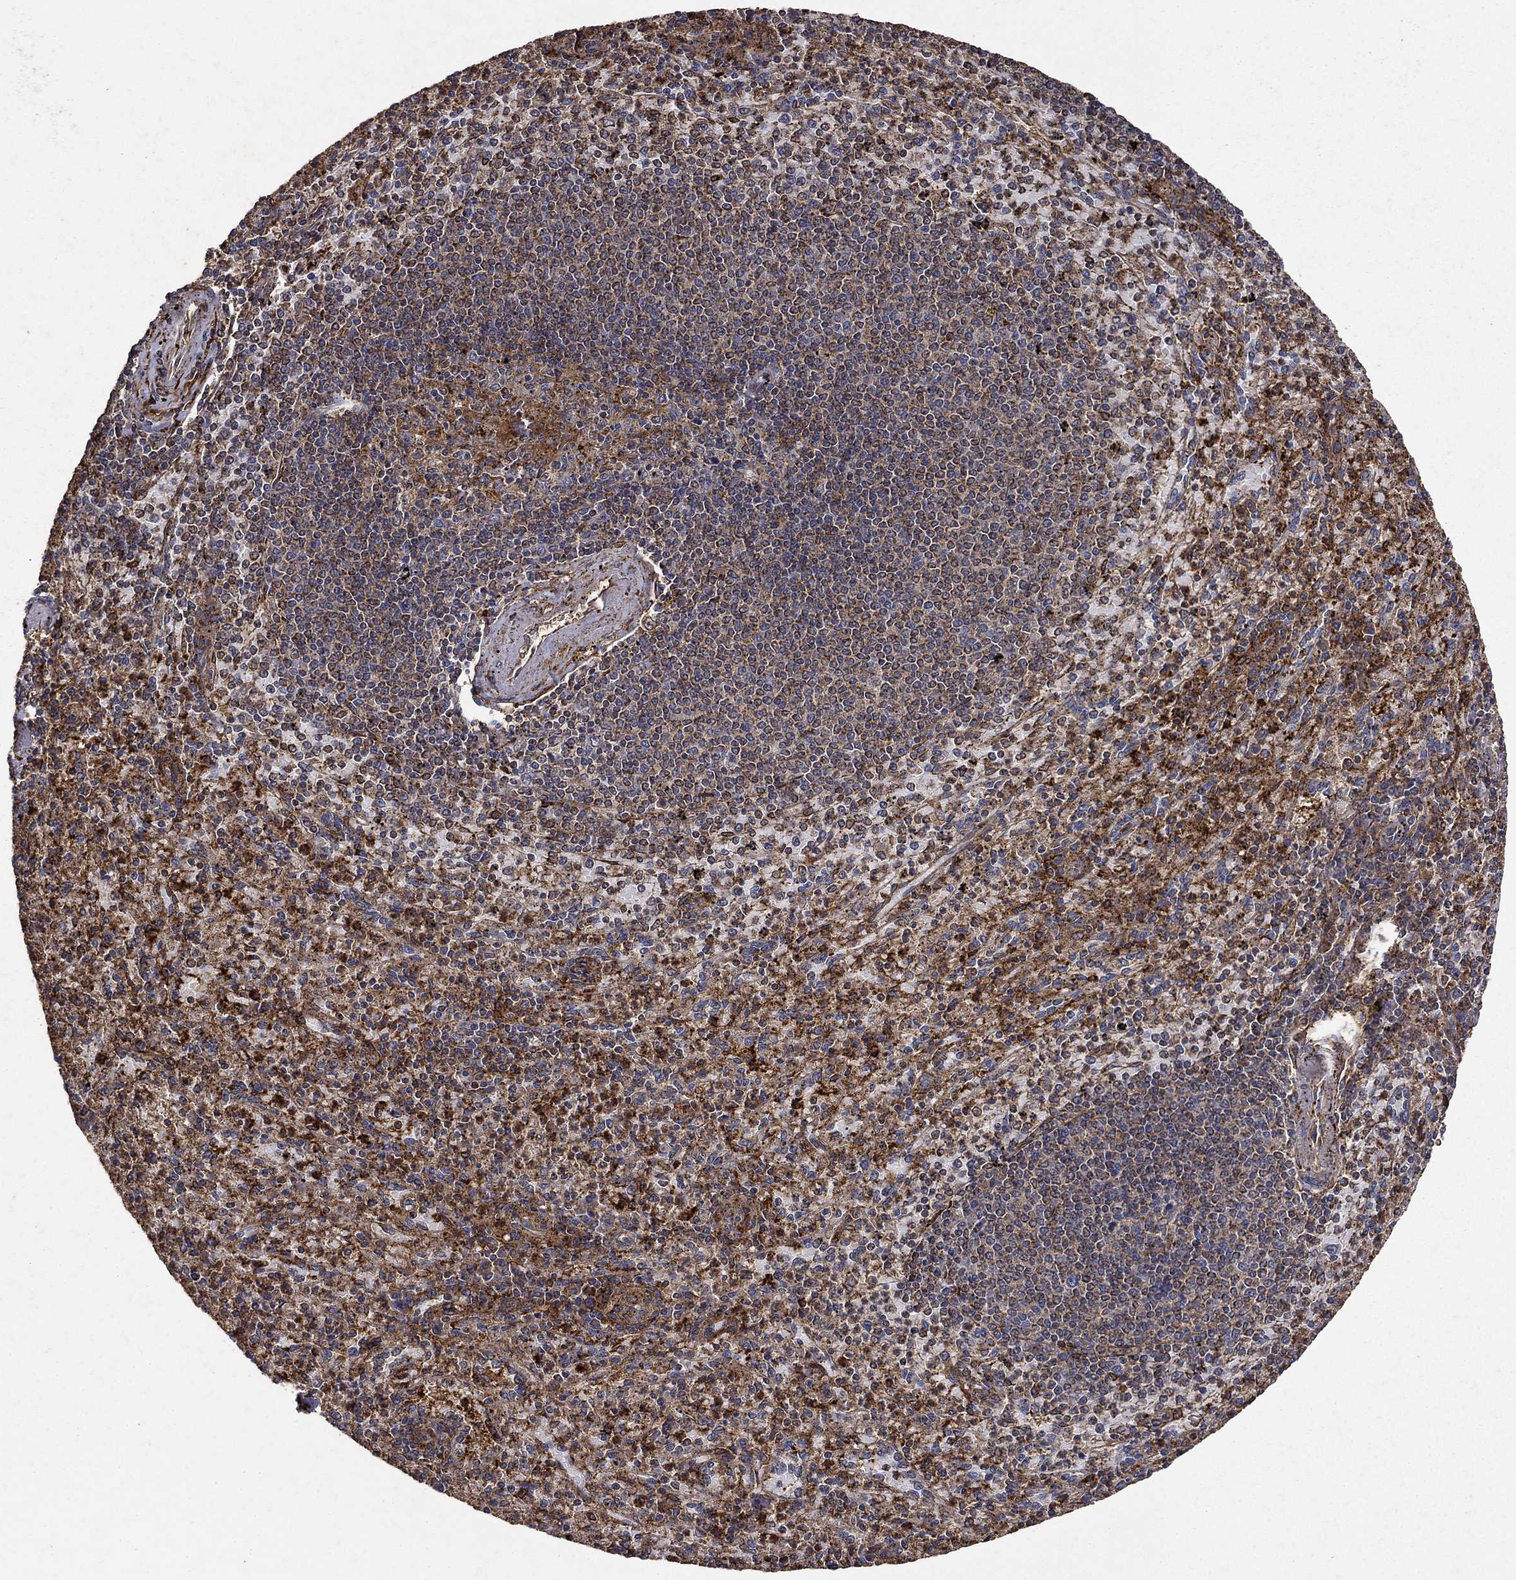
{"staining": {"intensity": "strong", "quantity": "25%-75%", "location": "cytoplasmic/membranous"}, "tissue": "spleen", "cell_type": "Cells in red pulp", "image_type": "normal", "snomed": [{"axis": "morphology", "description": "Normal tissue, NOS"}, {"axis": "topography", "description": "Spleen"}], "caption": "Immunohistochemical staining of benign human spleen reveals 25%-75% levels of strong cytoplasmic/membranous protein expression in approximately 25%-75% of cells in red pulp. (DAB IHC, brown staining for protein, blue staining for nuclei).", "gene": "IFRD1", "patient": {"sex": "male", "age": 60}}